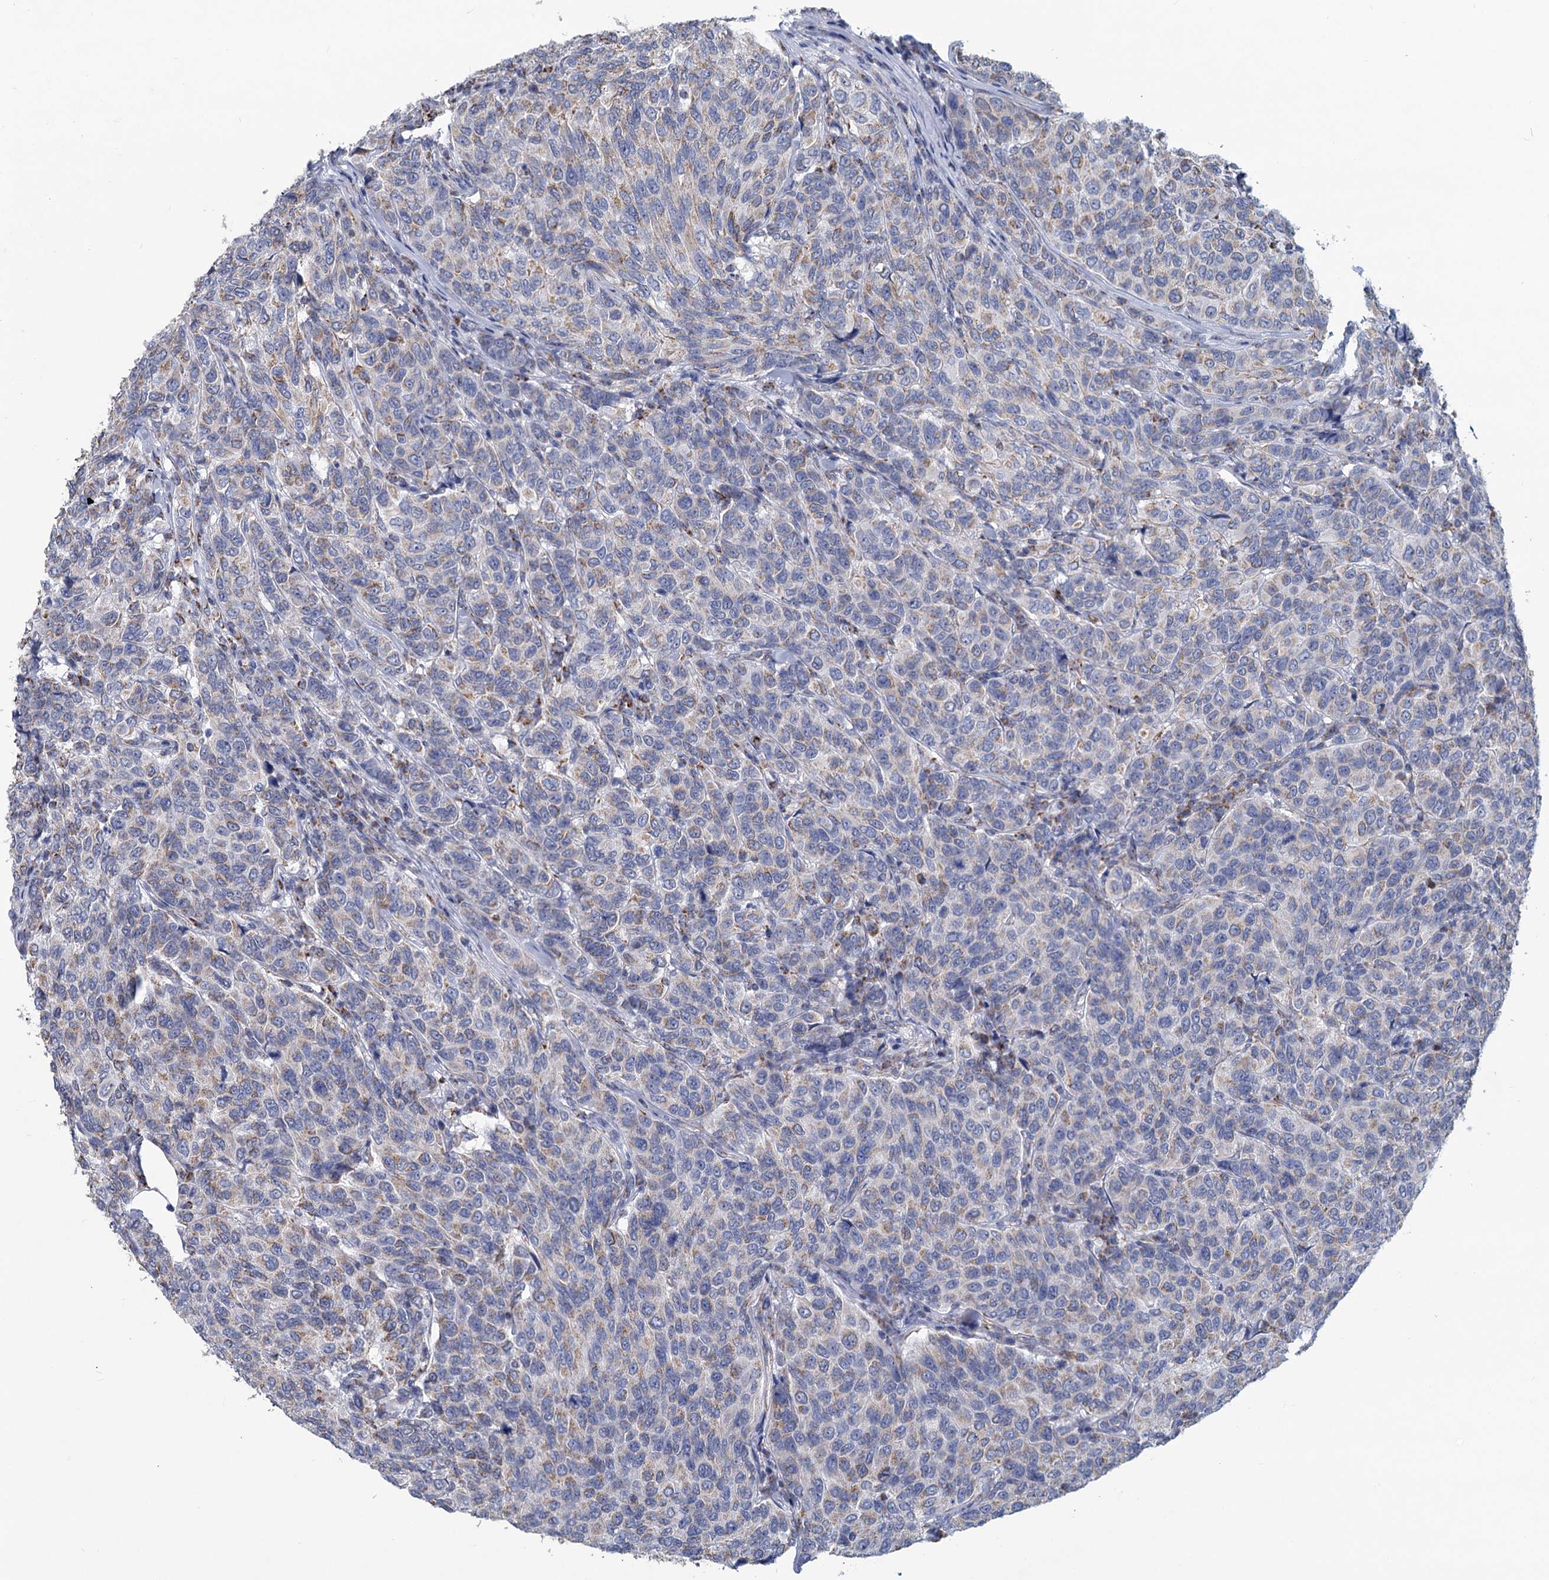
{"staining": {"intensity": "weak", "quantity": "<25%", "location": "cytoplasmic/membranous"}, "tissue": "breast cancer", "cell_type": "Tumor cells", "image_type": "cancer", "snomed": [{"axis": "morphology", "description": "Duct carcinoma"}, {"axis": "topography", "description": "Breast"}], "caption": "Tumor cells show no significant positivity in infiltrating ductal carcinoma (breast).", "gene": "NDUFC2", "patient": {"sex": "female", "age": 55}}